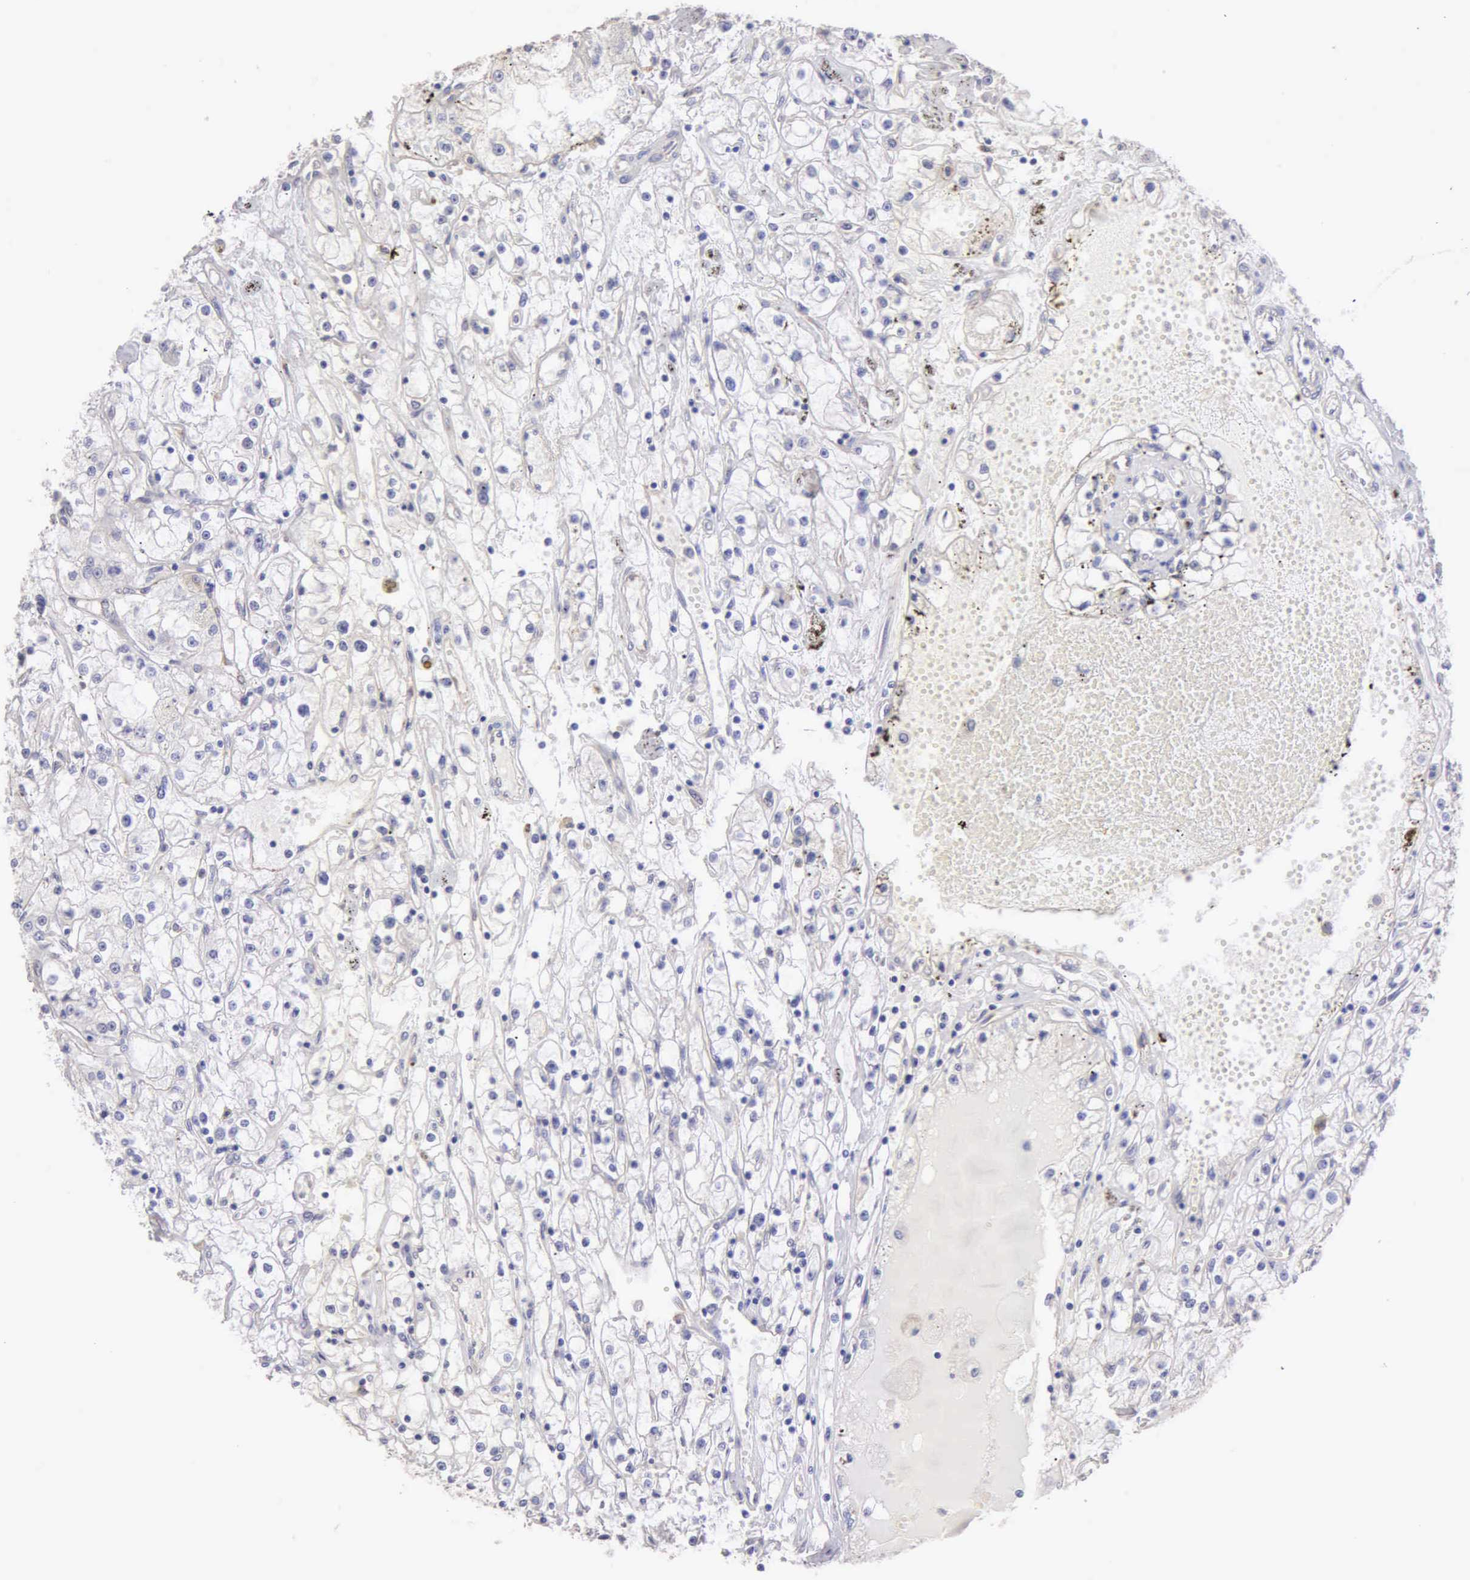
{"staining": {"intensity": "negative", "quantity": "none", "location": "none"}, "tissue": "renal cancer", "cell_type": "Tumor cells", "image_type": "cancer", "snomed": [{"axis": "morphology", "description": "Adenocarcinoma, NOS"}, {"axis": "topography", "description": "Kidney"}], "caption": "Tumor cells show no significant positivity in renal cancer.", "gene": "APP", "patient": {"sex": "male", "age": 56}}